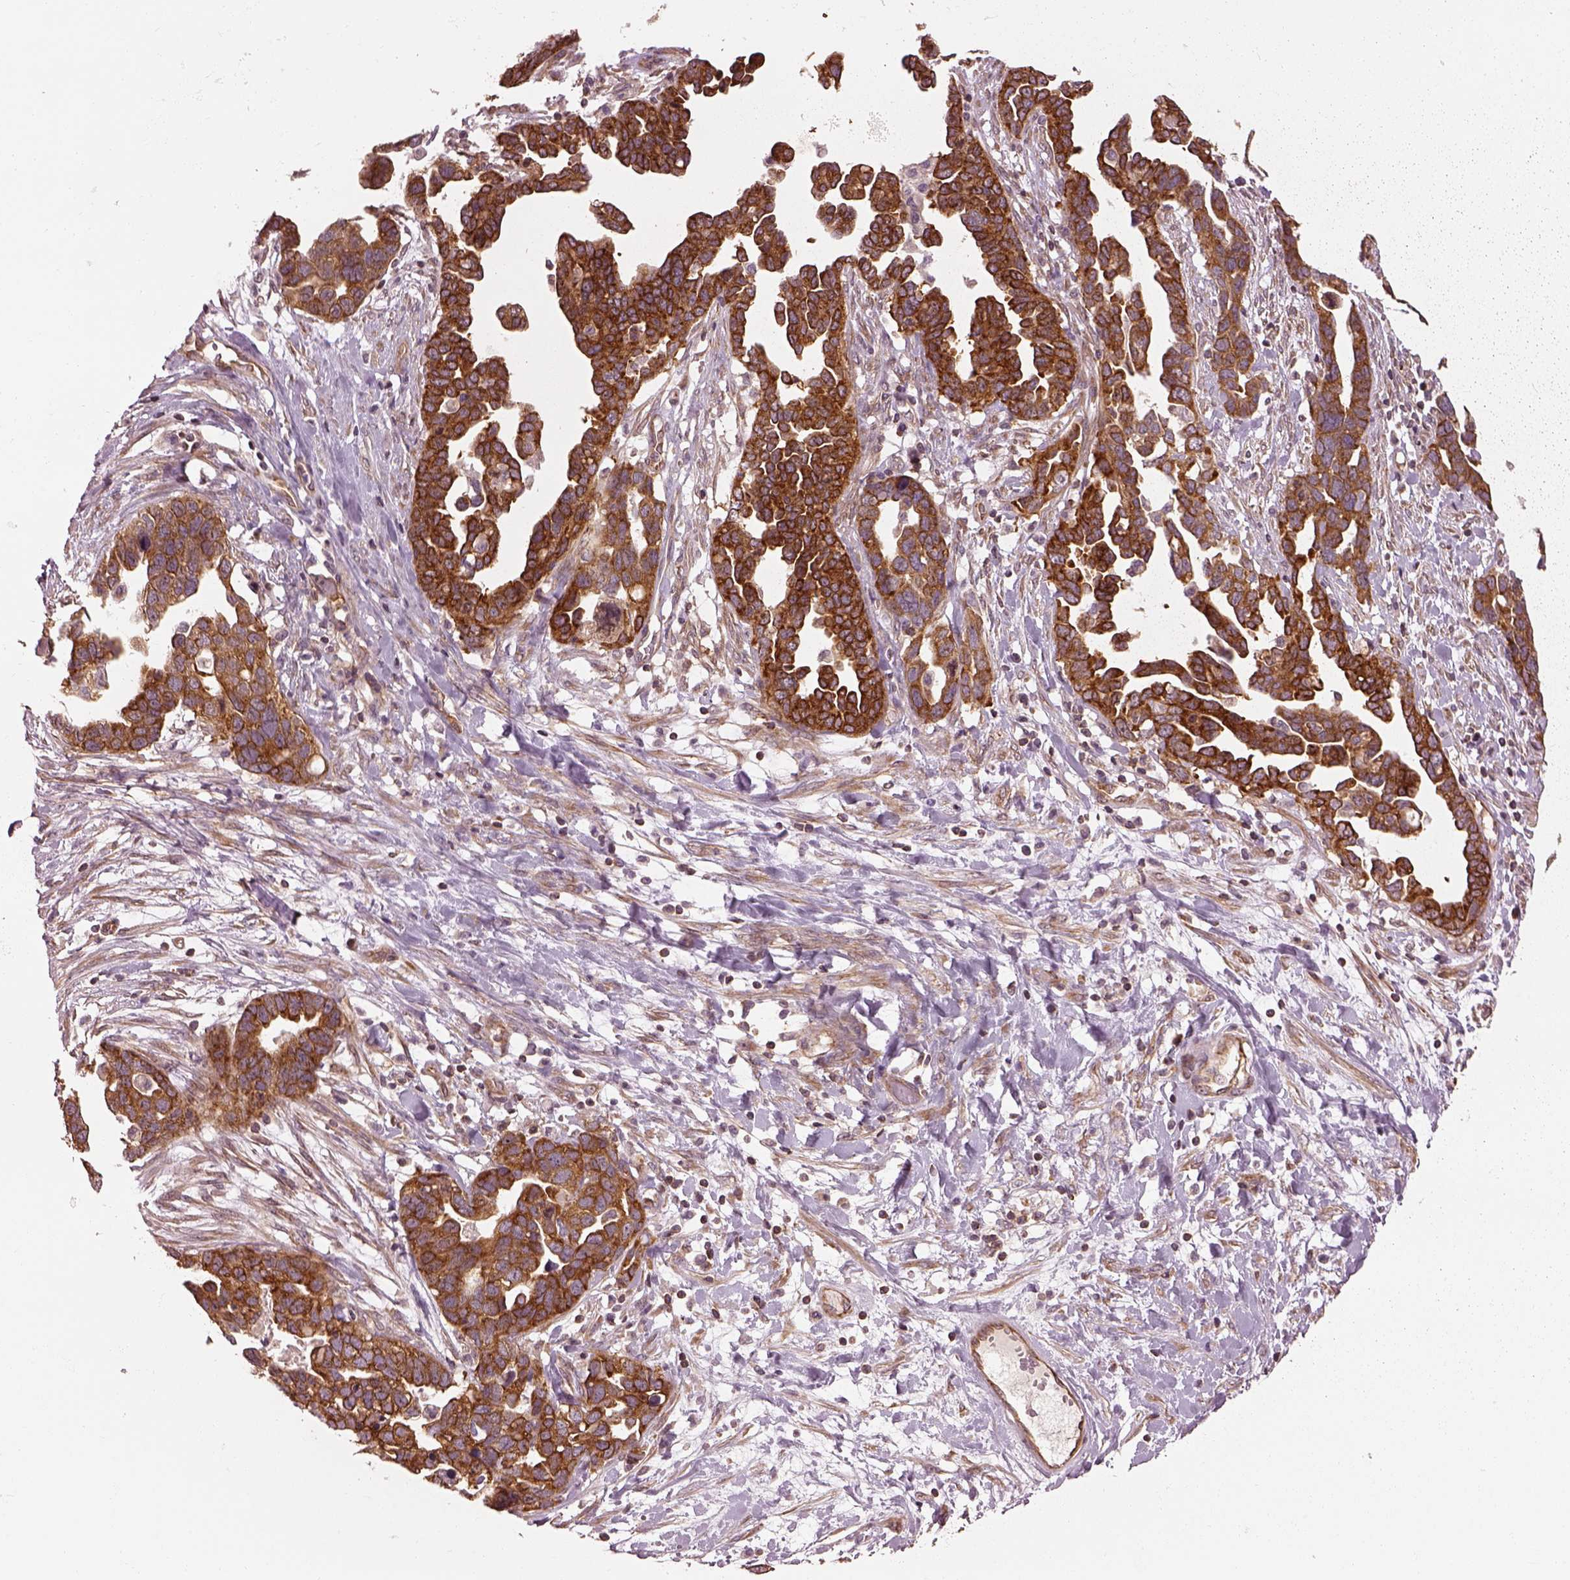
{"staining": {"intensity": "strong", "quantity": ">75%", "location": "cytoplasmic/membranous"}, "tissue": "ovarian cancer", "cell_type": "Tumor cells", "image_type": "cancer", "snomed": [{"axis": "morphology", "description": "Cystadenocarcinoma, serous, NOS"}, {"axis": "topography", "description": "Ovary"}], "caption": "Ovarian cancer (serous cystadenocarcinoma) stained for a protein (brown) reveals strong cytoplasmic/membranous positive expression in about >75% of tumor cells.", "gene": "LSM14A", "patient": {"sex": "female", "age": 54}}